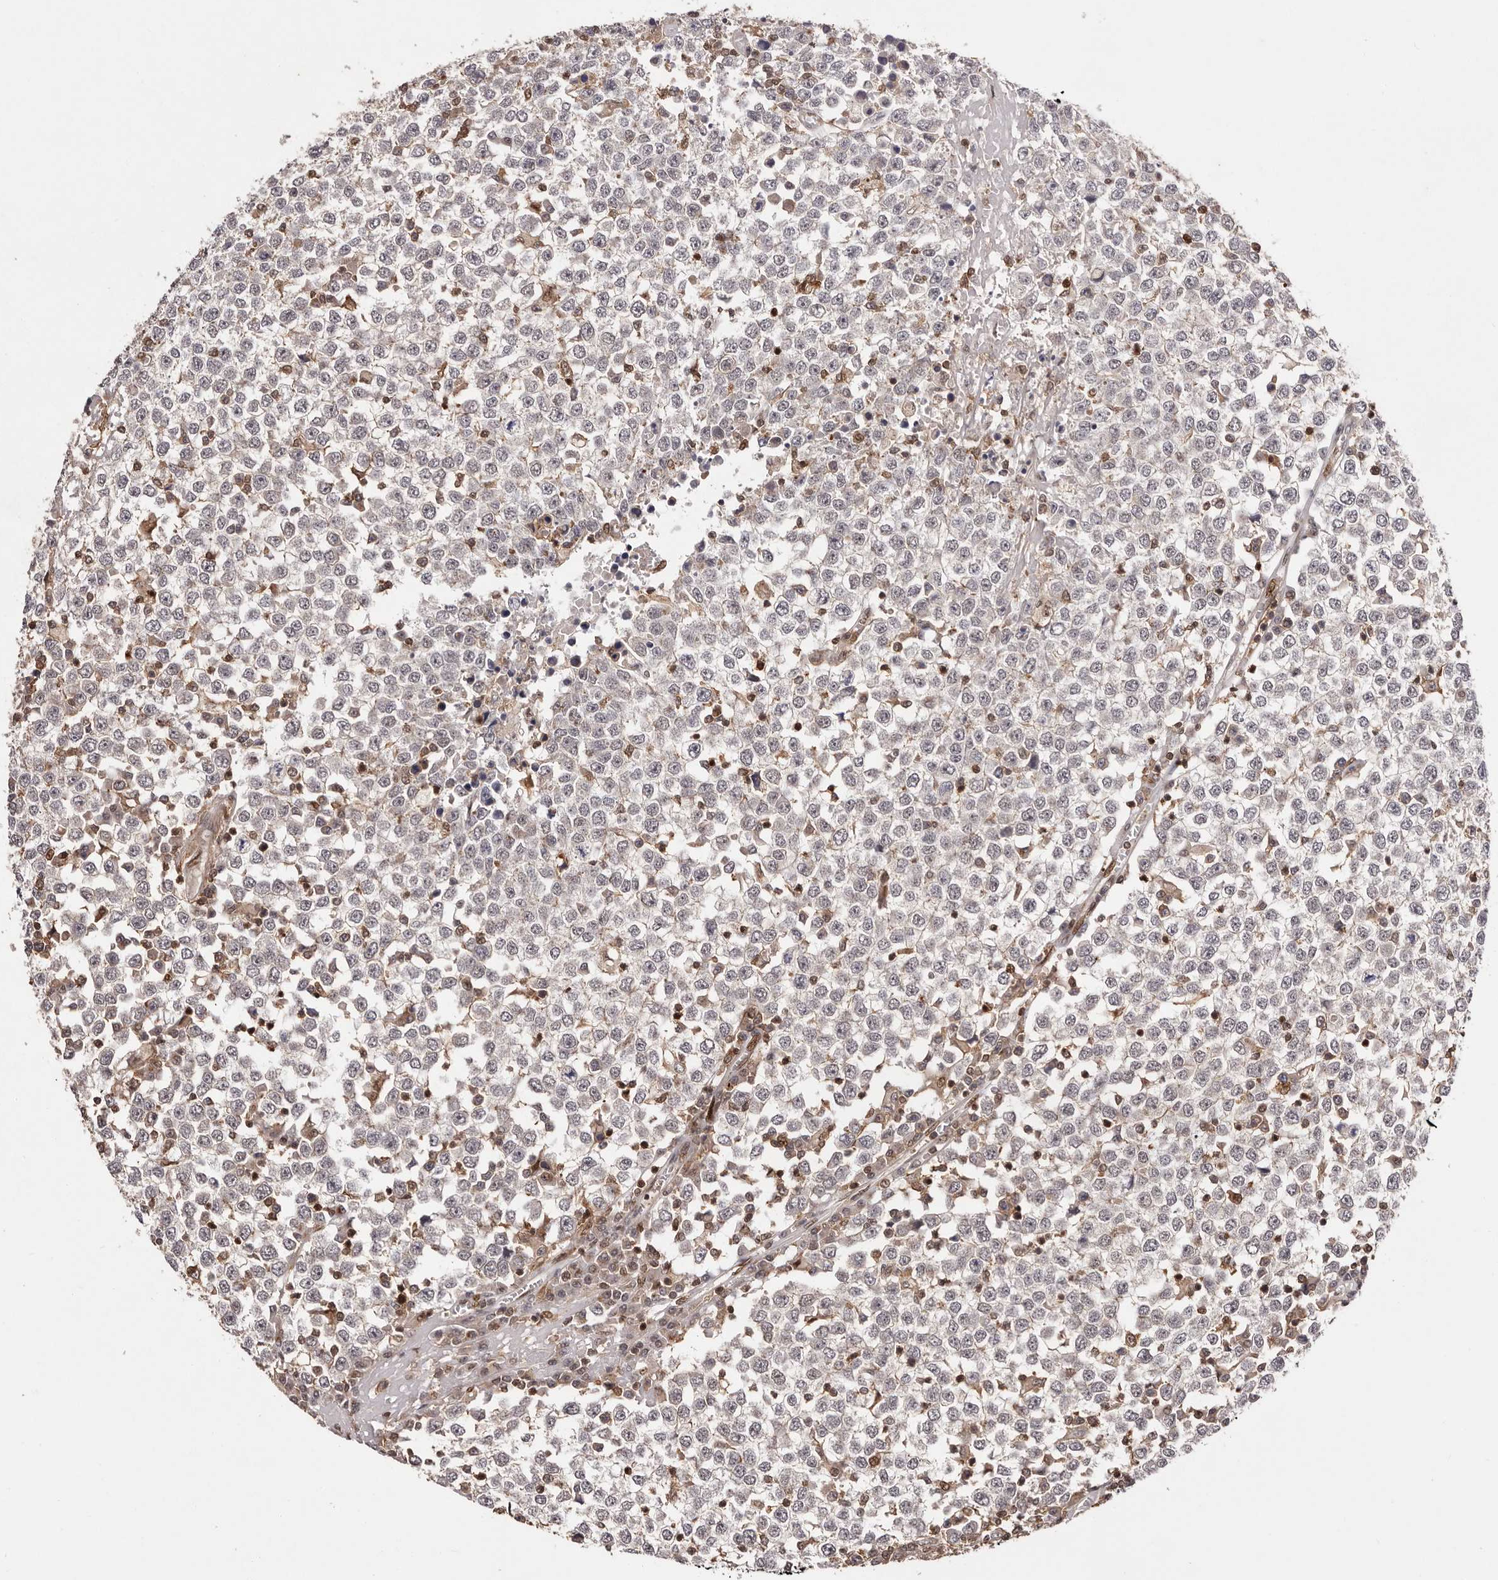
{"staining": {"intensity": "negative", "quantity": "none", "location": "none"}, "tissue": "testis cancer", "cell_type": "Tumor cells", "image_type": "cancer", "snomed": [{"axis": "morphology", "description": "Seminoma, NOS"}, {"axis": "topography", "description": "Testis"}], "caption": "This is a histopathology image of immunohistochemistry staining of testis cancer, which shows no staining in tumor cells.", "gene": "FBXO5", "patient": {"sex": "male", "age": 65}}